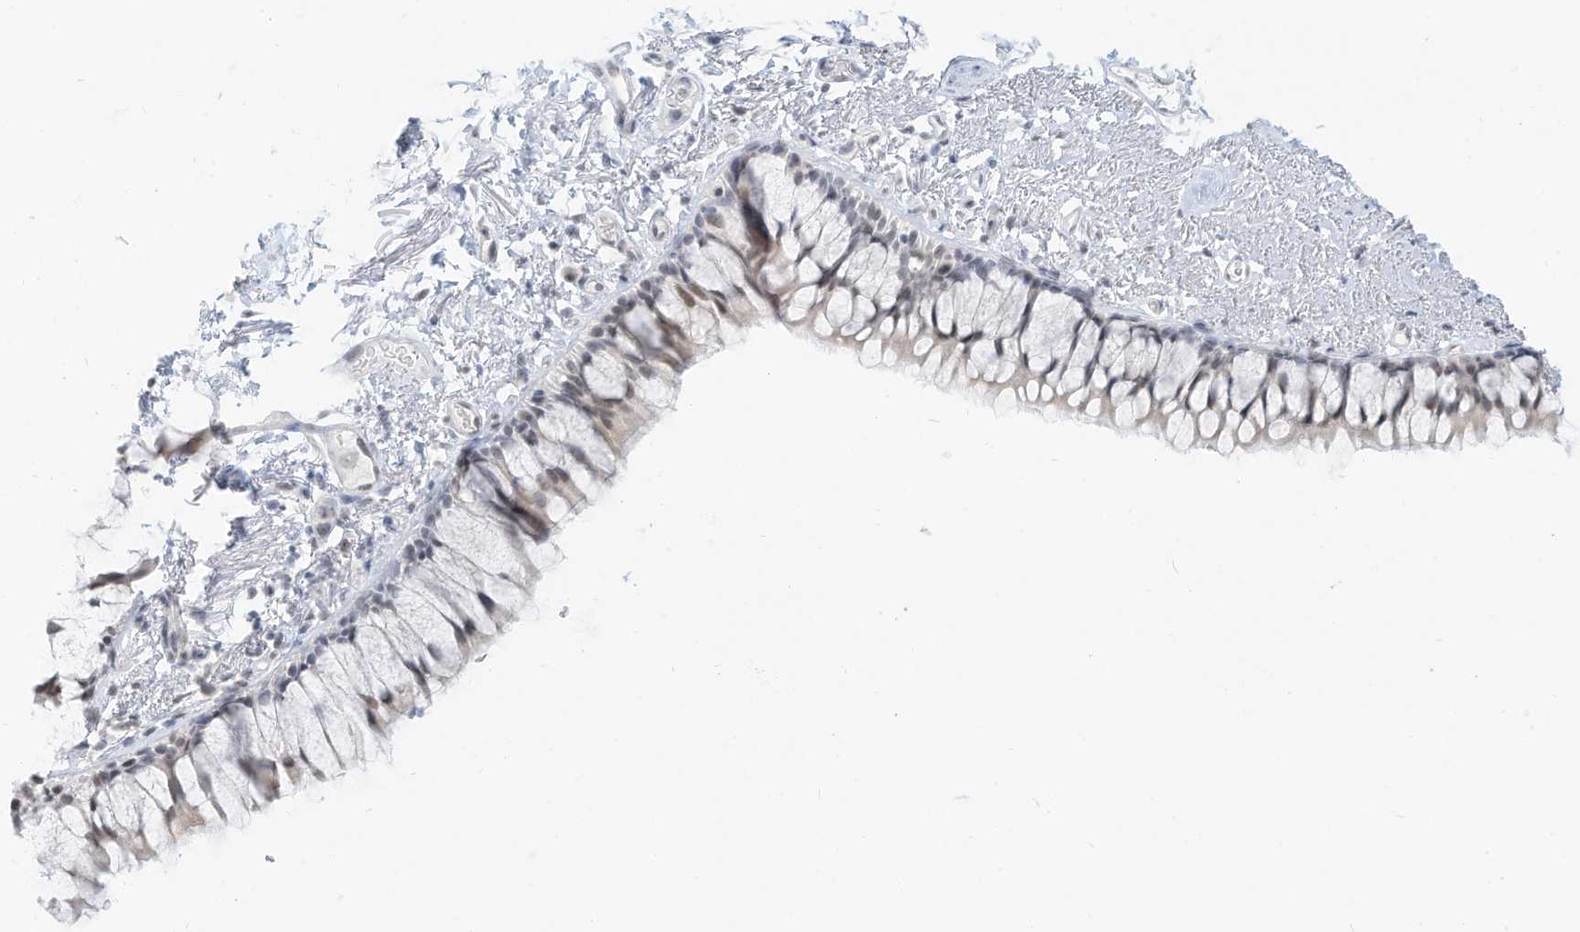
{"staining": {"intensity": "weak", "quantity": "25%-75%", "location": "nuclear"}, "tissue": "bronchus", "cell_type": "Respiratory epithelial cells", "image_type": "normal", "snomed": [{"axis": "morphology", "description": "Normal tissue, NOS"}, {"axis": "topography", "description": "Cartilage tissue"}, {"axis": "topography", "description": "Bronchus"}], "caption": "This is a histology image of immunohistochemistry (IHC) staining of unremarkable bronchus, which shows weak positivity in the nuclear of respiratory epithelial cells.", "gene": "PGC", "patient": {"sex": "female", "age": 73}}